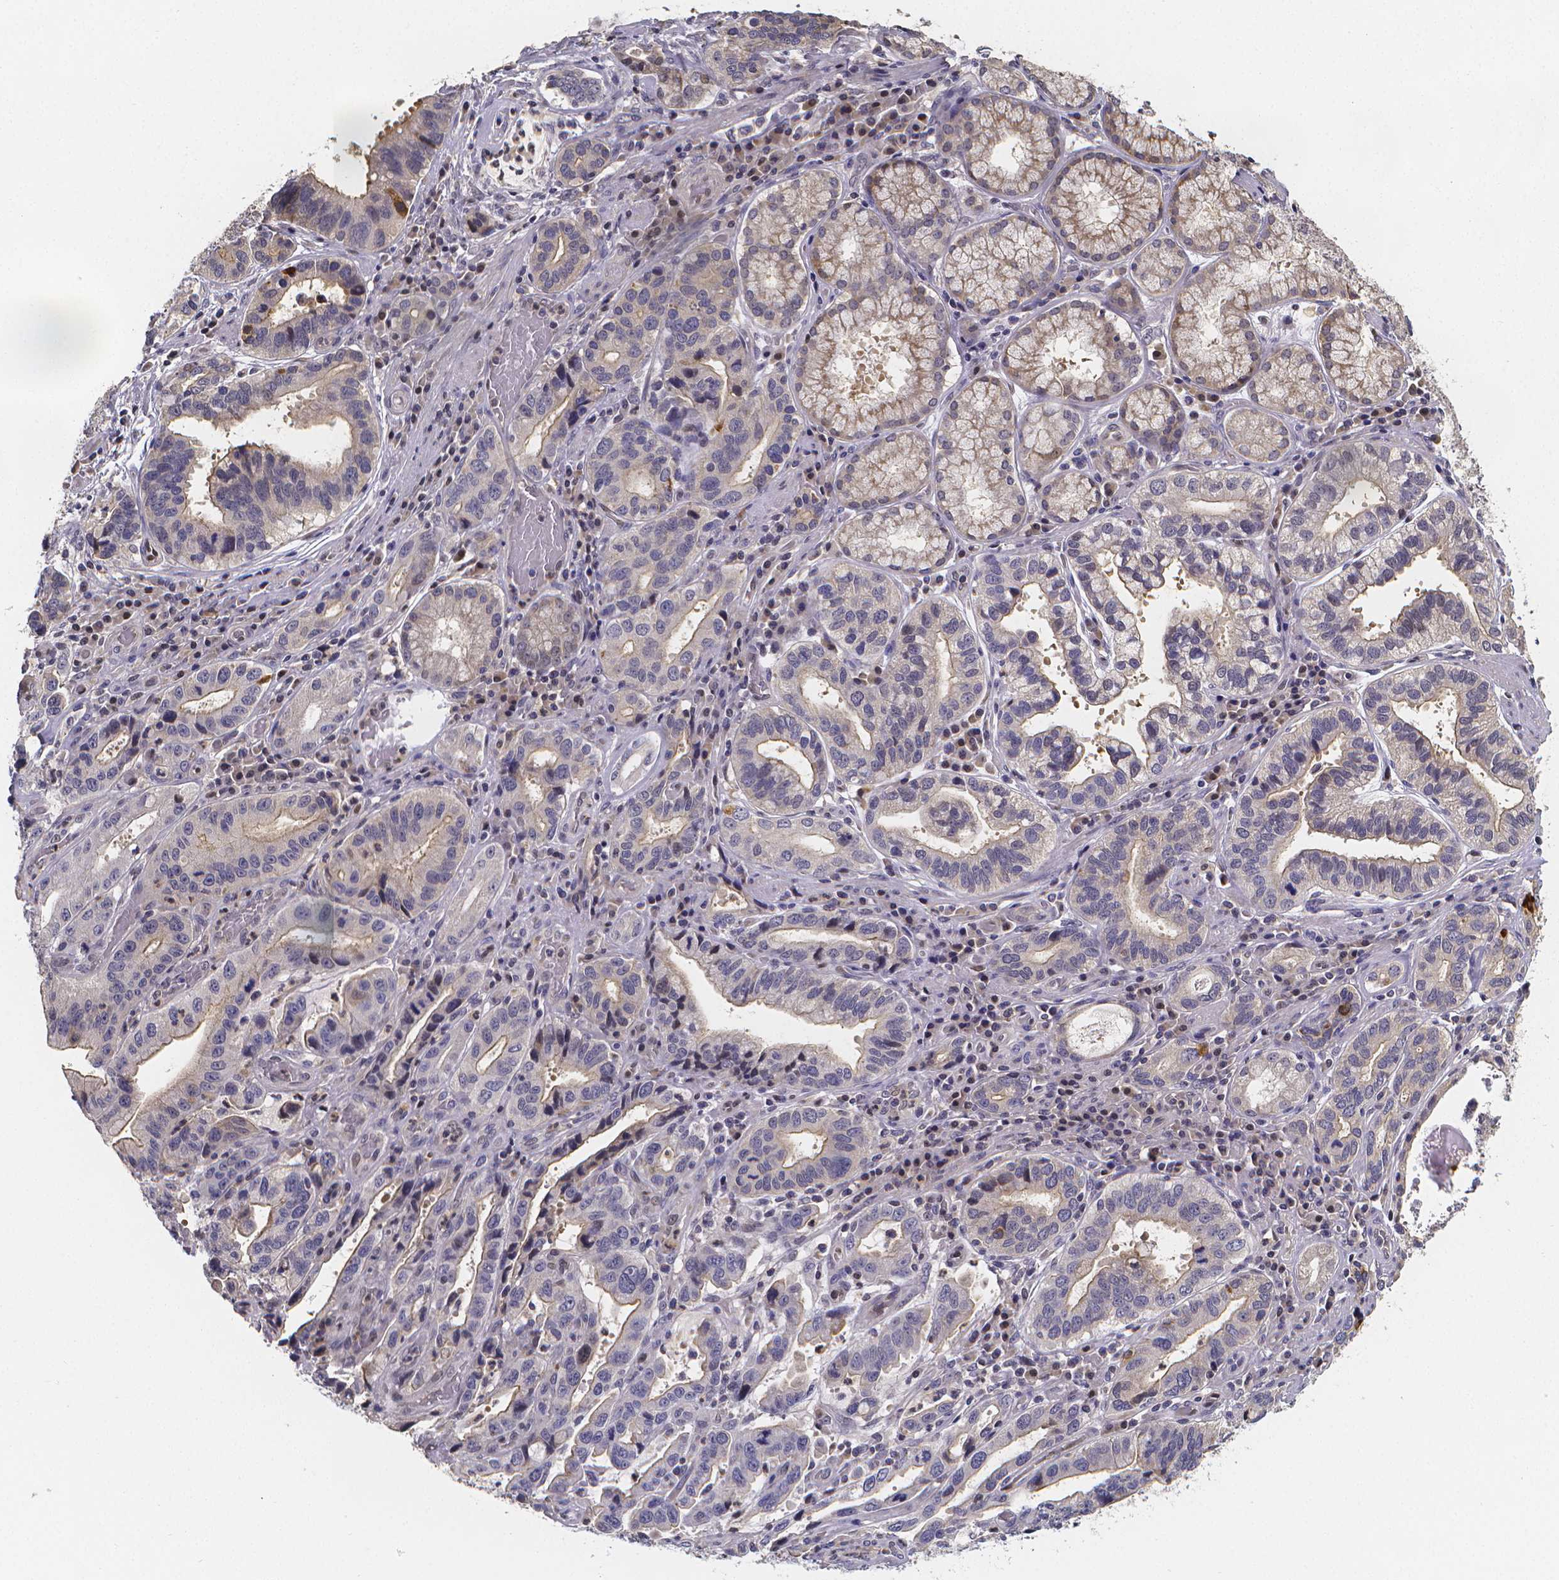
{"staining": {"intensity": "weak", "quantity": "<25%", "location": "cytoplasmic/membranous"}, "tissue": "stomach cancer", "cell_type": "Tumor cells", "image_type": "cancer", "snomed": [{"axis": "morphology", "description": "Adenocarcinoma, NOS"}, {"axis": "topography", "description": "Stomach, lower"}], "caption": "Stomach adenocarcinoma was stained to show a protein in brown. There is no significant staining in tumor cells.", "gene": "PAH", "patient": {"sex": "female", "age": 76}}